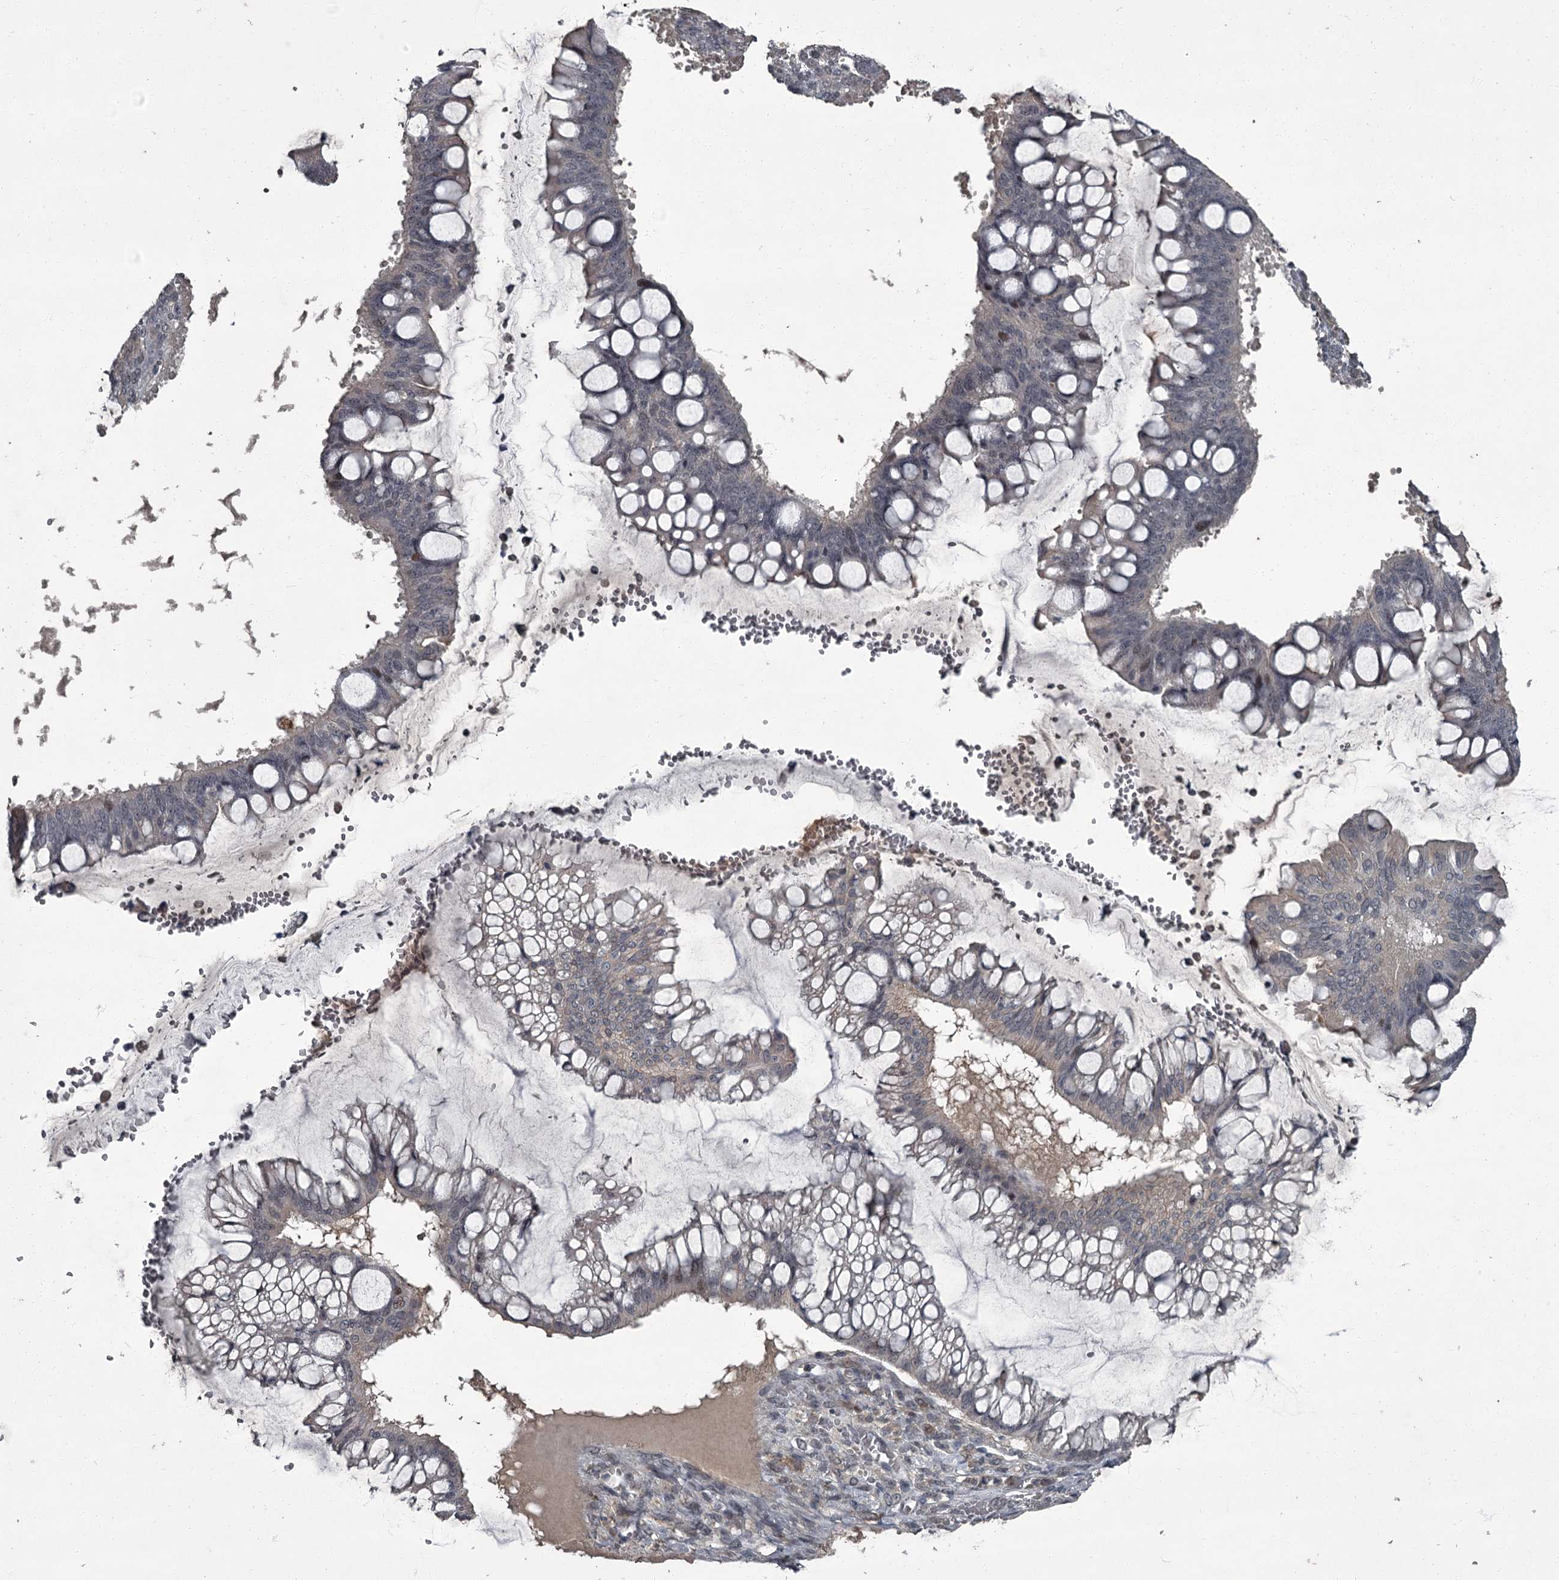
{"staining": {"intensity": "weak", "quantity": "<25%", "location": "nuclear"}, "tissue": "ovarian cancer", "cell_type": "Tumor cells", "image_type": "cancer", "snomed": [{"axis": "morphology", "description": "Cystadenocarcinoma, mucinous, NOS"}, {"axis": "topography", "description": "Ovary"}], "caption": "This is a micrograph of immunohistochemistry staining of ovarian mucinous cystadenocarcinoma, which shows no staining in tumor cells. (Stains: DAB (3,3'-diaminobenzidine) IHC with hematoxylin counter stain, Microscopy: brightfield microscopy at high magnification).", "gene": "FLVCR2", "patient": {"sex": "female", "age": 73}}